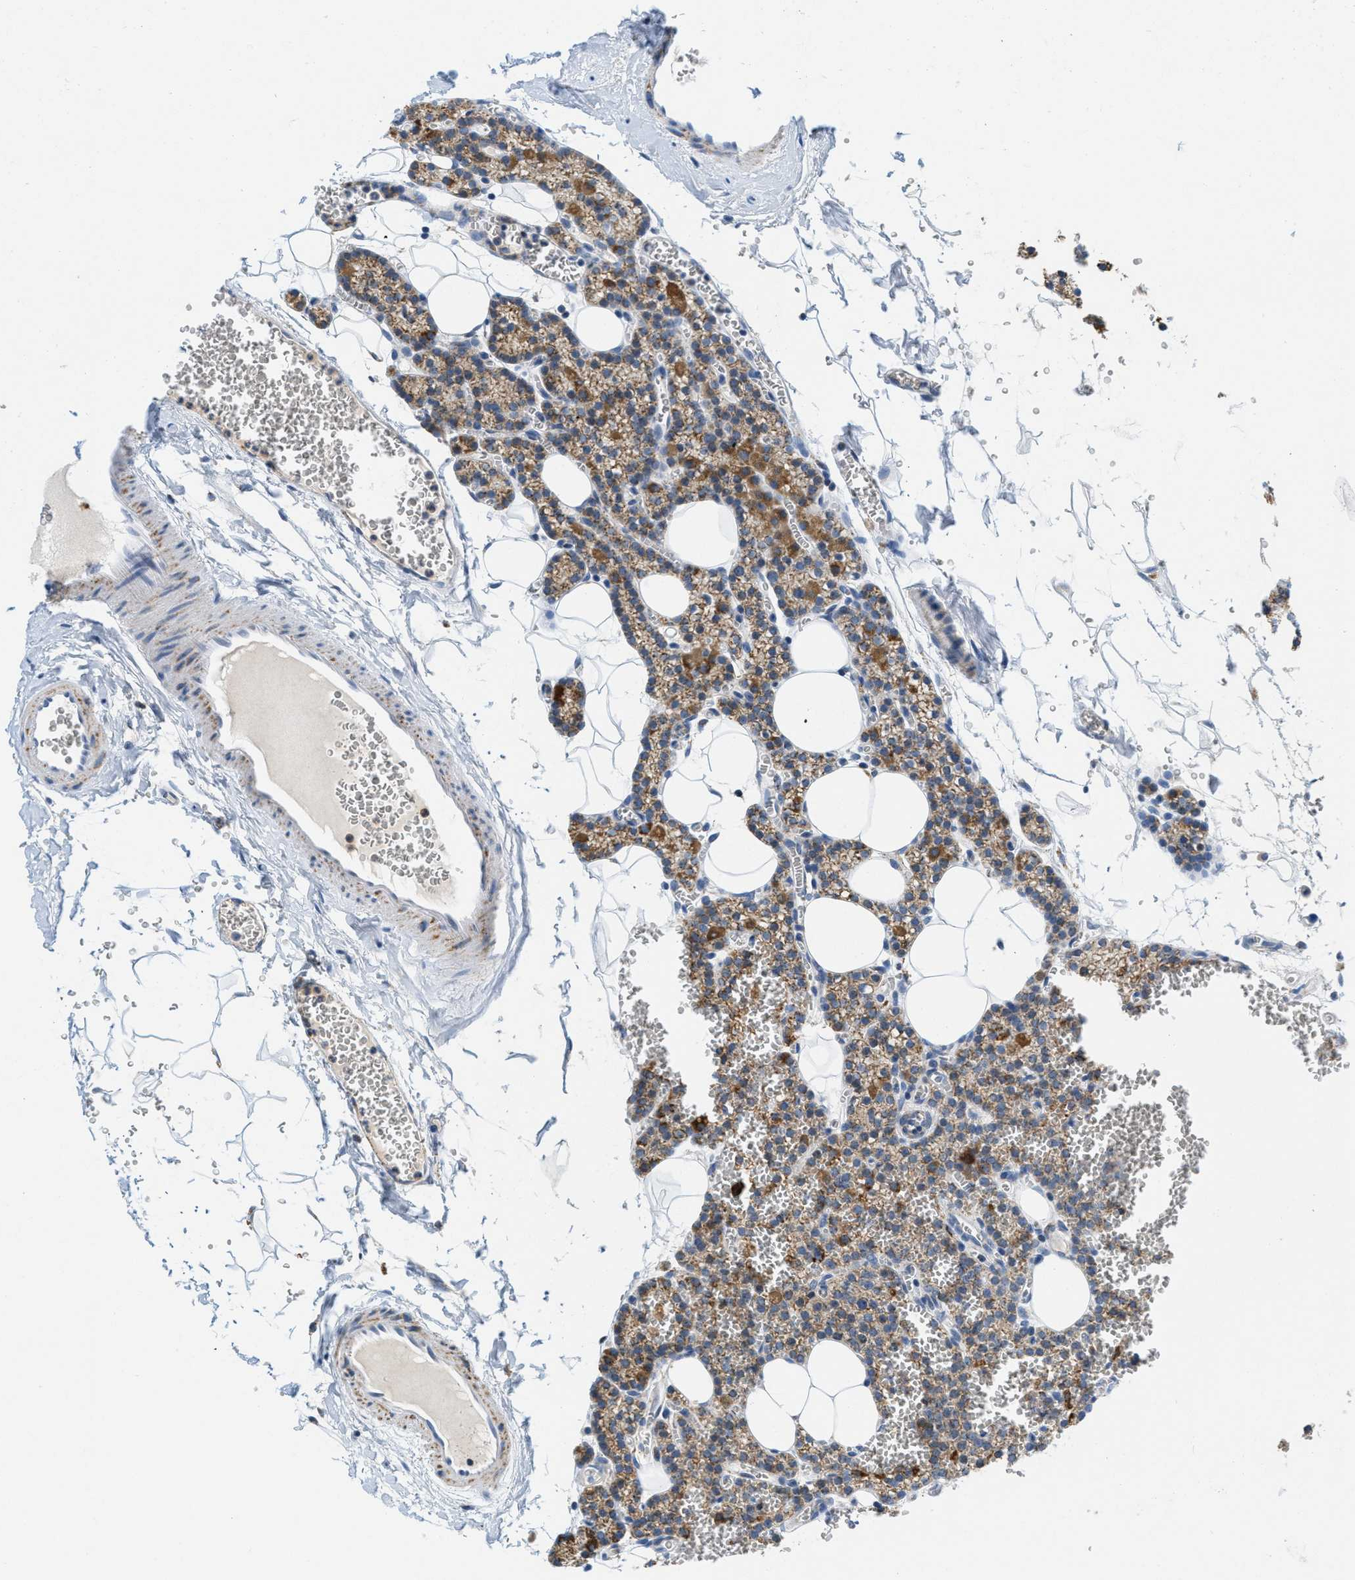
{"staining": {"intensity": "moderate", "quantity": ">75%", "location": "cytoplasmic/membranous"}, "tissue": "parathyroid gland", "cell_type": "Glandular cells", "image_type": "normal", "snomed": [{"axis": "morphology", "description": "Normal tissue, NOS"}, {"axis": "morphology", "description": "Adenoma, NOS"}, {"axis": "topography", "description": "Parathyroid gland"}], "caption": "A brown stain shows moderate cytoplasmic/membranous positivity of a protein in glandular cells of unremarkable parathyroid gland. The protein of interest is shown in brown color, while the nuclei are stained blue.", "gene": "KCNJ5", "patient": {"sex": "female", "age": 58}}